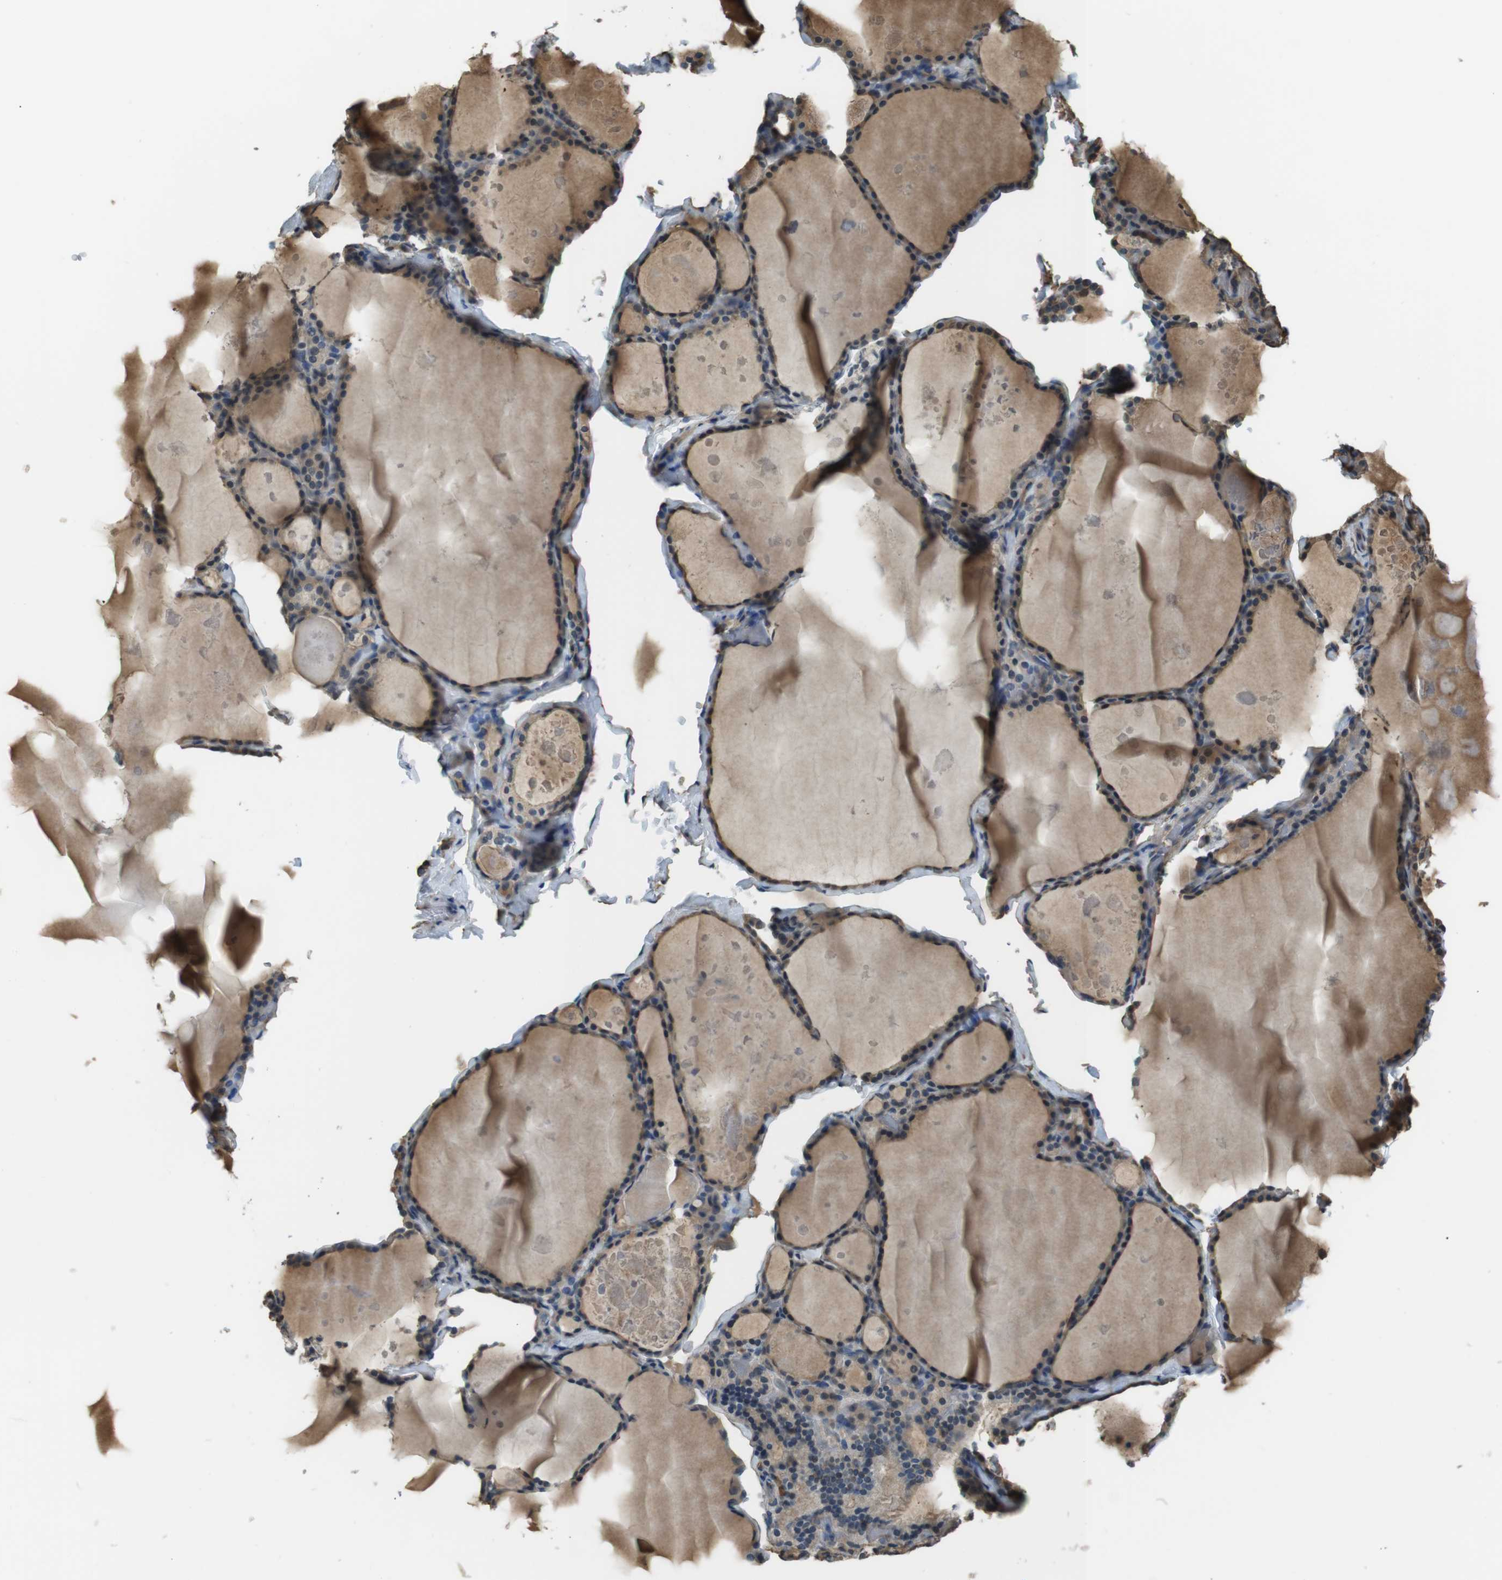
{"staining": {"intensity": "moderate", "quantity": ">75%", "location": "cytoplasmic/membranous"}, "tissue": "thyroid gland", "cell_type": "Glandular cells", "image_type": "normal", "snomed": [{"axis": "morphology", "description": "Normal tissue, NOS"}, {"axis": "topography", "description": "Thyroid gland"}], "caption": "Protein analysis of normal thyroid gland reveals moderate cytoplasmic/membranous expression in about >75% of glandular cells.", "gene": "FCAR", "patient": {"sex": "male", "age": 56}}